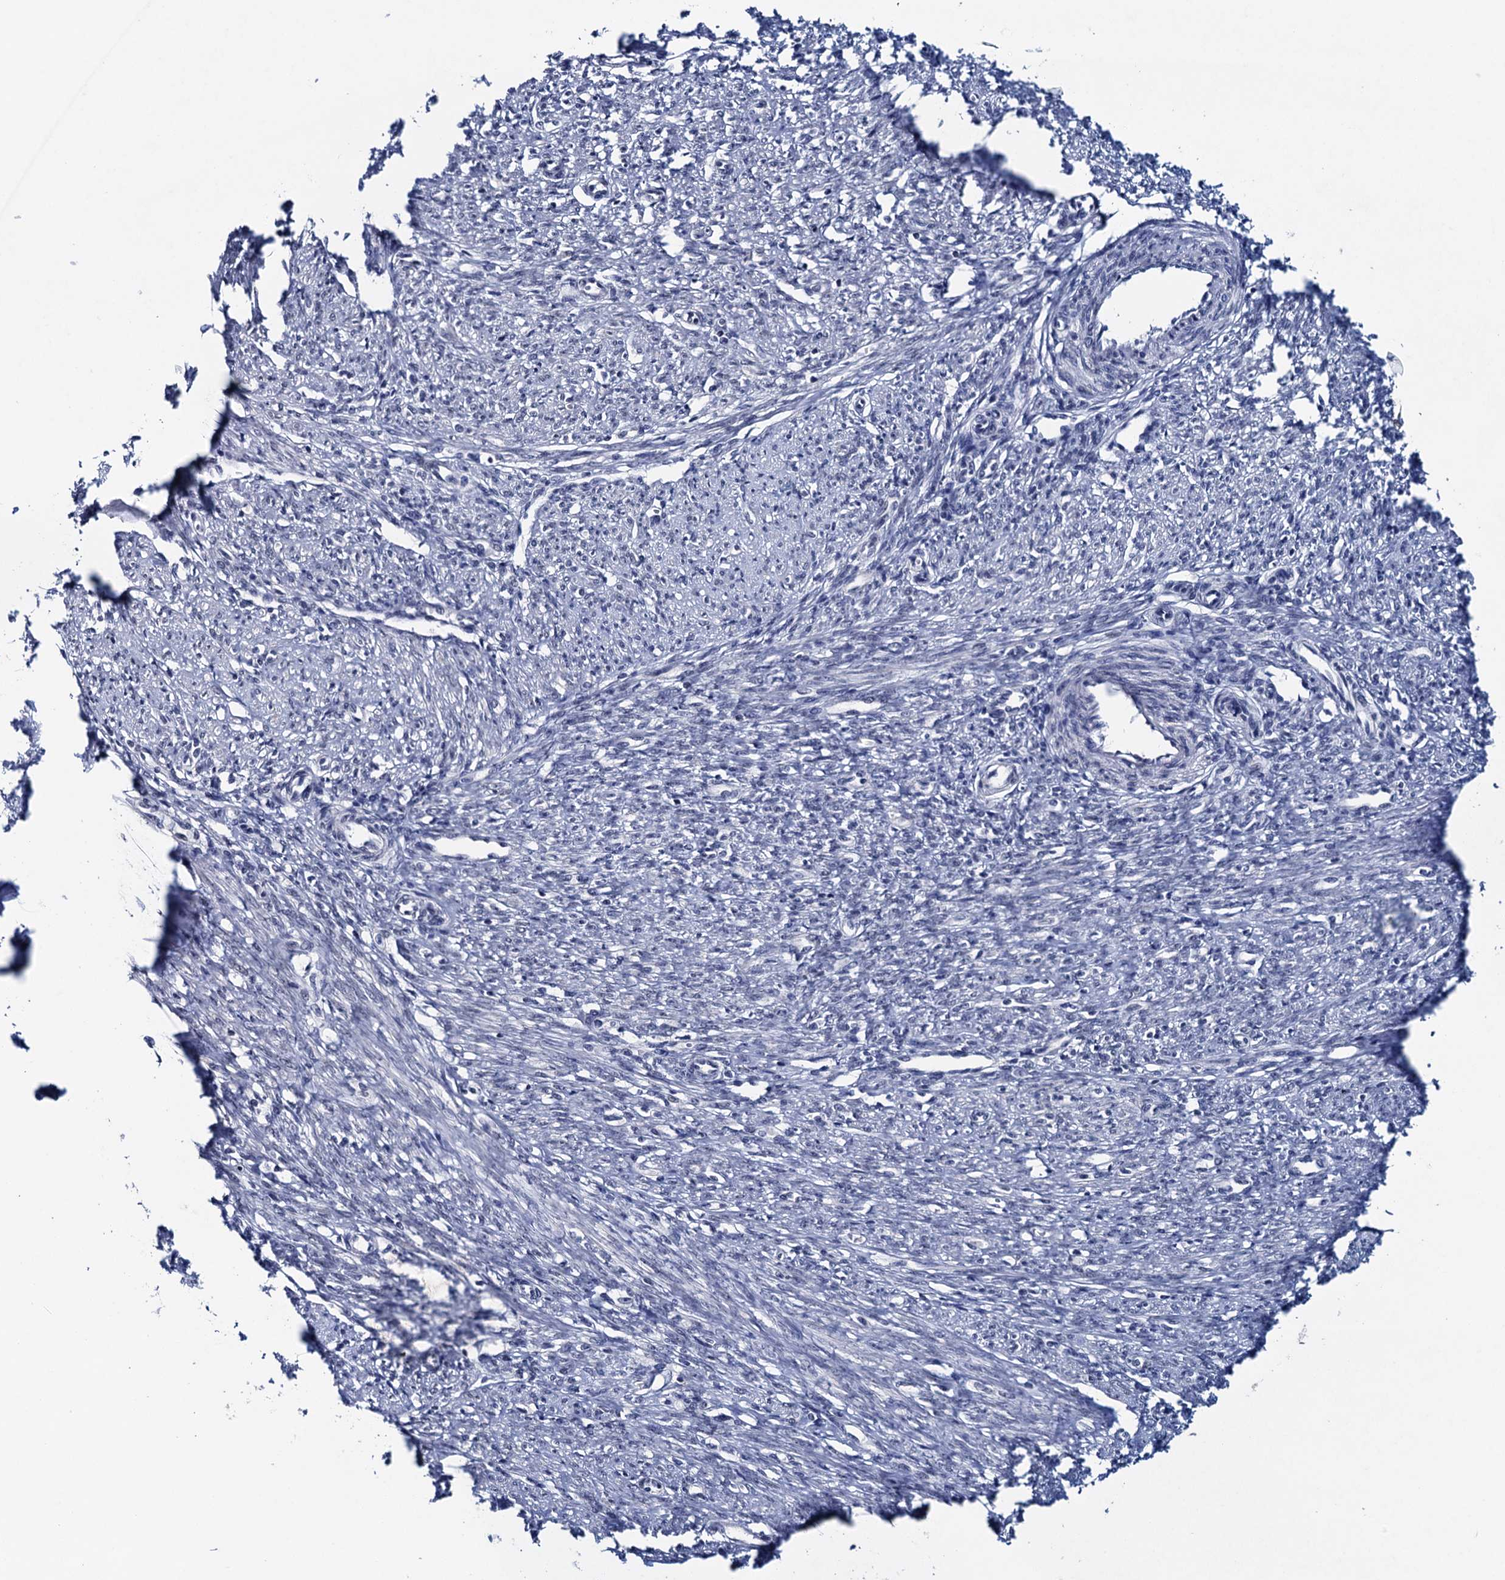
{"staining": {"intensity": "negative", "quantity": "none", "location": "none"}, "tissue": "smooth muscle", "cell_type": "Smooth muscle cells", "image_type": "normal", "snomed": [{"axis": "morphology", "description": "Normal tissue, NOS"}, {"axis": "topography", "description": "Smooth muscle"}, {"axis": "topography", "description": "Uterus"}], "caption": "Smooth muscle cells show no significant positivity in normal smooth muscle.", "gene": "FNBP4", "patient": {"sex": "female", "age": 59}}